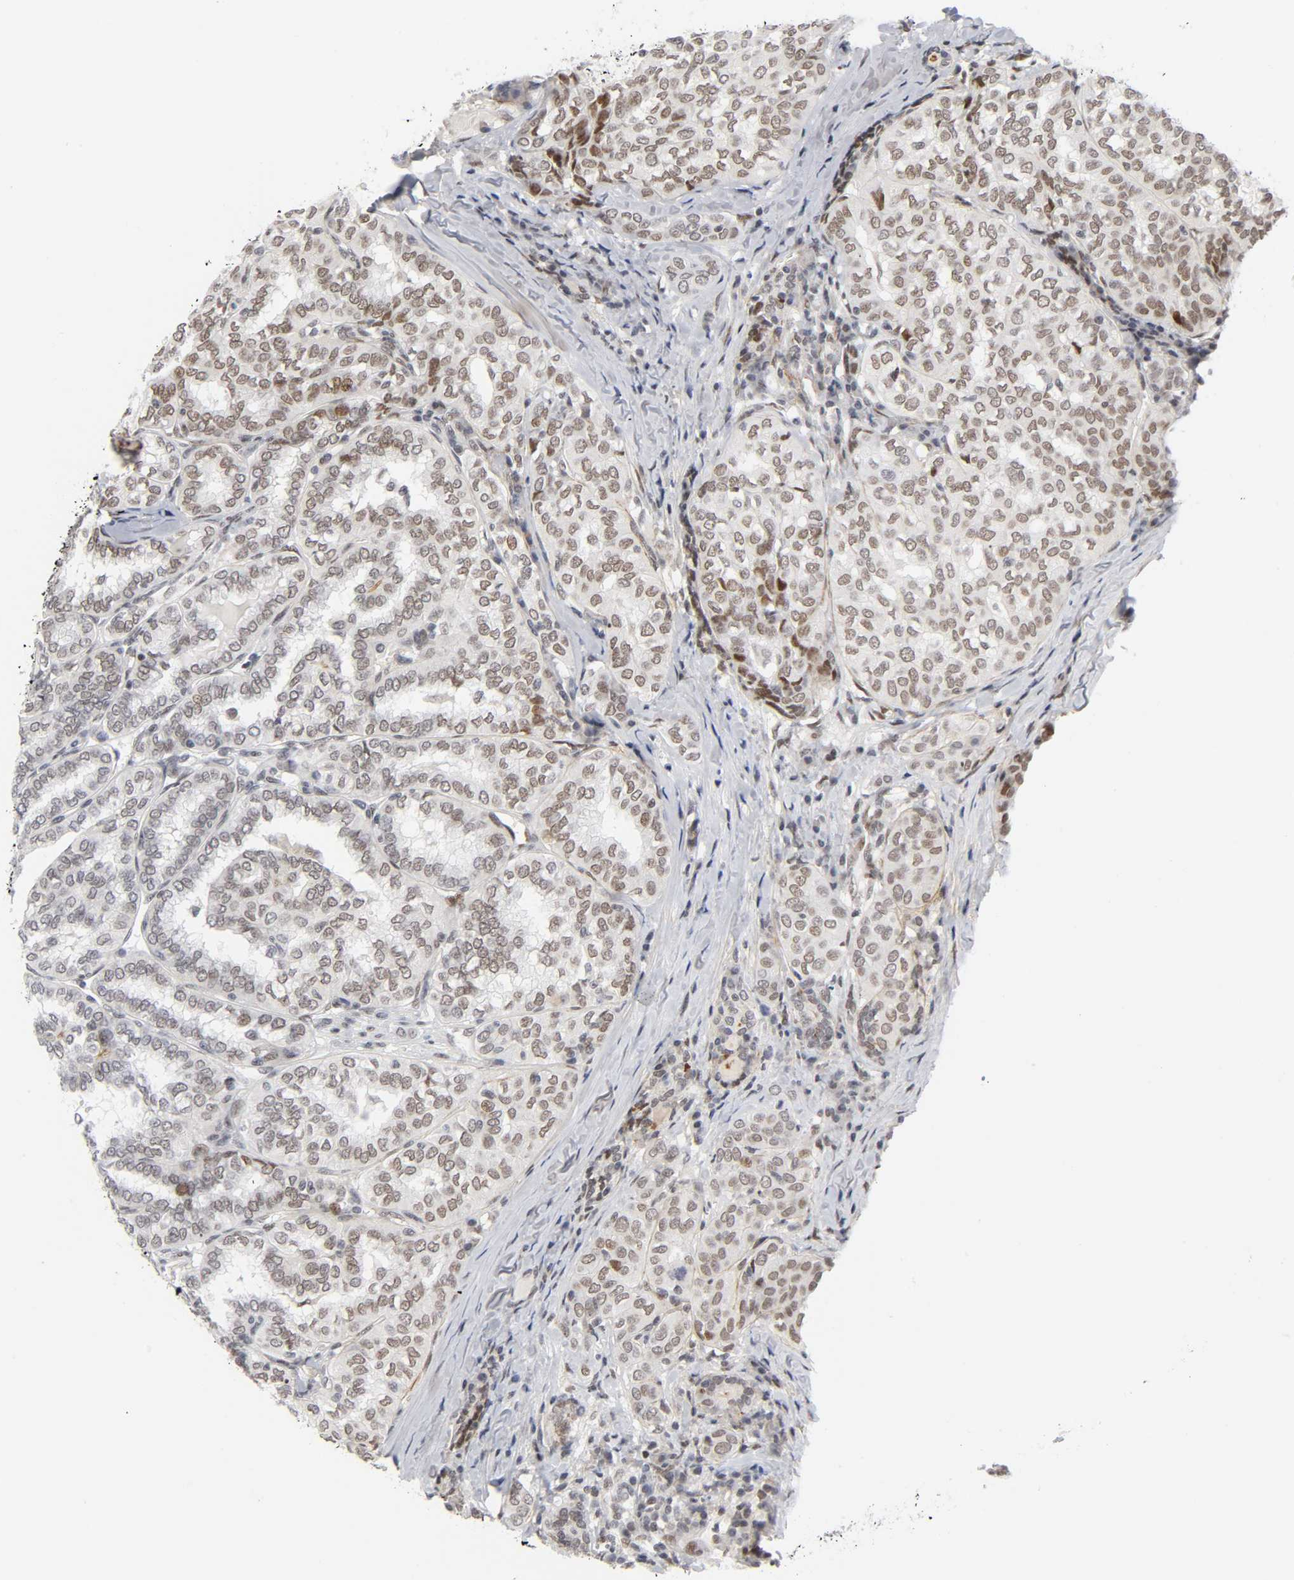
{"staining": {"intensity": "weak", "quantity": ">75%", "location": "nuclear"}, "tissue": "thyroid cancer", "cell_type": "Tumor cells", "image_type": "cancer", "snomed": [{"axis": "morphology", "description": "Papillary adenocarcinoma, NOS"}, {"axis": "topography", "description": "Thyroid gland"}], "caption": "Tumor cells reveal weak nuclear expression in about >75% of cells in thyroid papillary adenocarcinoma.", "gene": "DIDO1", "patient": {"sex": "female", "age": 30}}